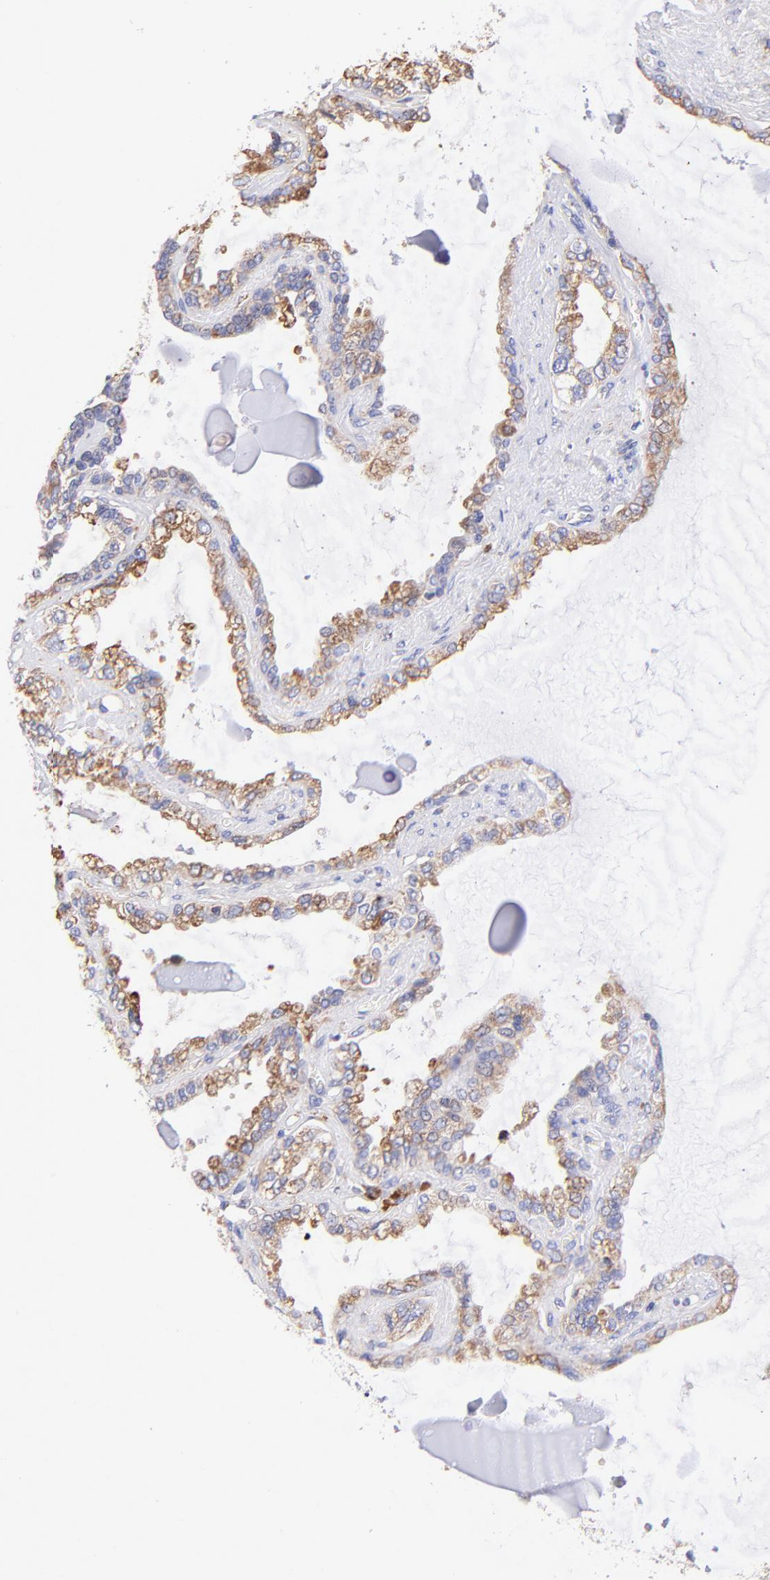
{"staining": {"intensity": "weak", "quantity": ">75%", "location": "cytoplasmic/membranous"}, "tissue": "seminal vesicle", "cell_type": "Glandular cells", "image_type": "normal", "snomed": [{"axis": "morphology", "description": "Normal tissue, NOS"}, {"axis": "morphology", "description": "Inflammation, NOS"}, {"axis": "topography", "description": "Urinary bladder"}, {"axis": "topography", "description": "Prostate"}, {"axis": "topography", "description": "Seminal veicle"}], "caption": "A low amount of weak cytoplasmic/membranous staining is appreciated in about >75% of glandular cells in unremarkable seminal vesicle. (Brightfield microscopy of DAB IHC at high magnification).", "gene": "PREX1", "patient": {"sex": "male", "age": 82}}